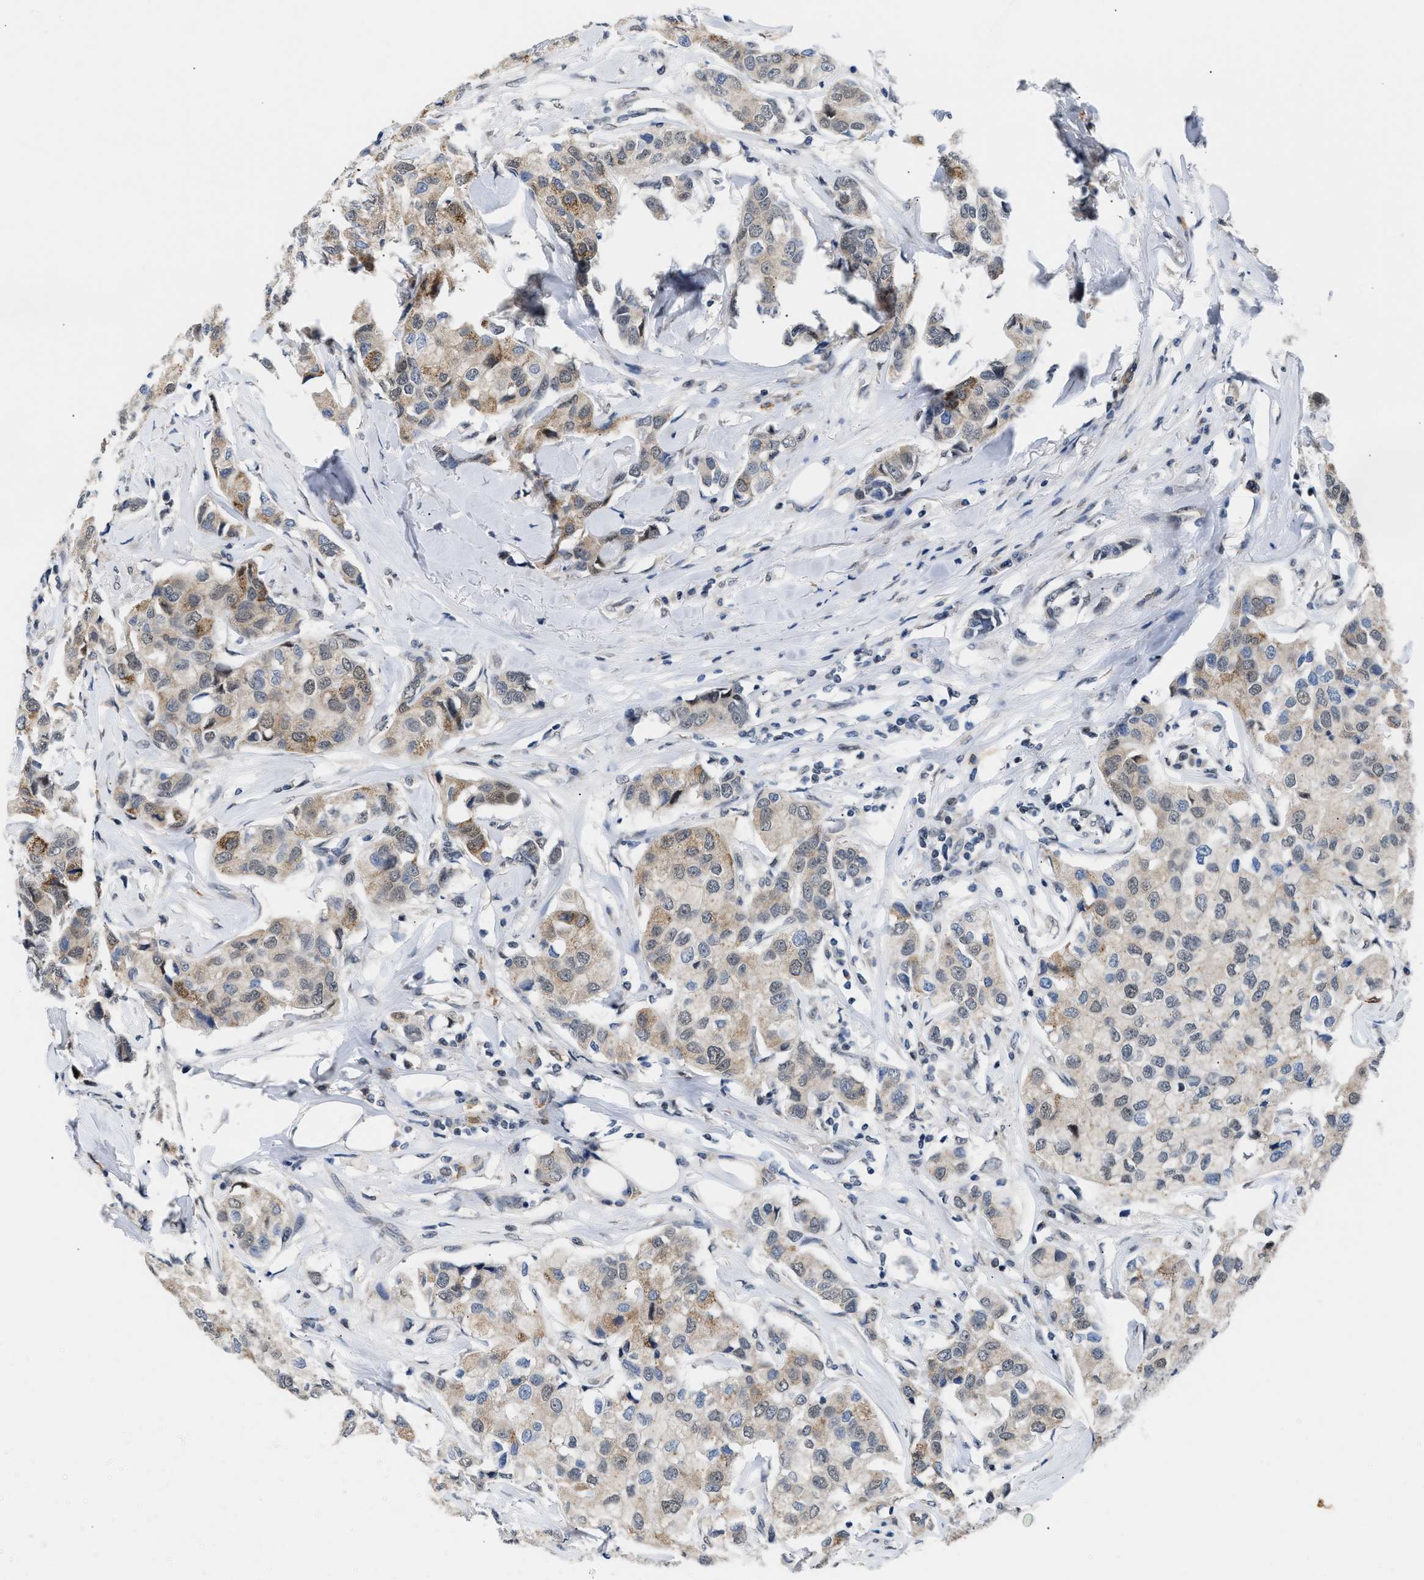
{"staining": {"intensity": "weak", "quantity": "25%-75%", "location": "cytoplasmic/membranous"}, "tissue": "breast cancer", "cell_type": "Tumor cells", "image_type": "cancer", "snomed": [{"axis": "morphology", "description": "Duct carcinoma"}, {"axis": "topography", "description": "Breast"}], "caption": "A brown stain highlights weak cytoplasmic/membranous staining of a protein in human breast invasive ductal carcinoma tumor cells.", "gene": "TXNRD3", "patient": {"sex": "female", "age": 80}}